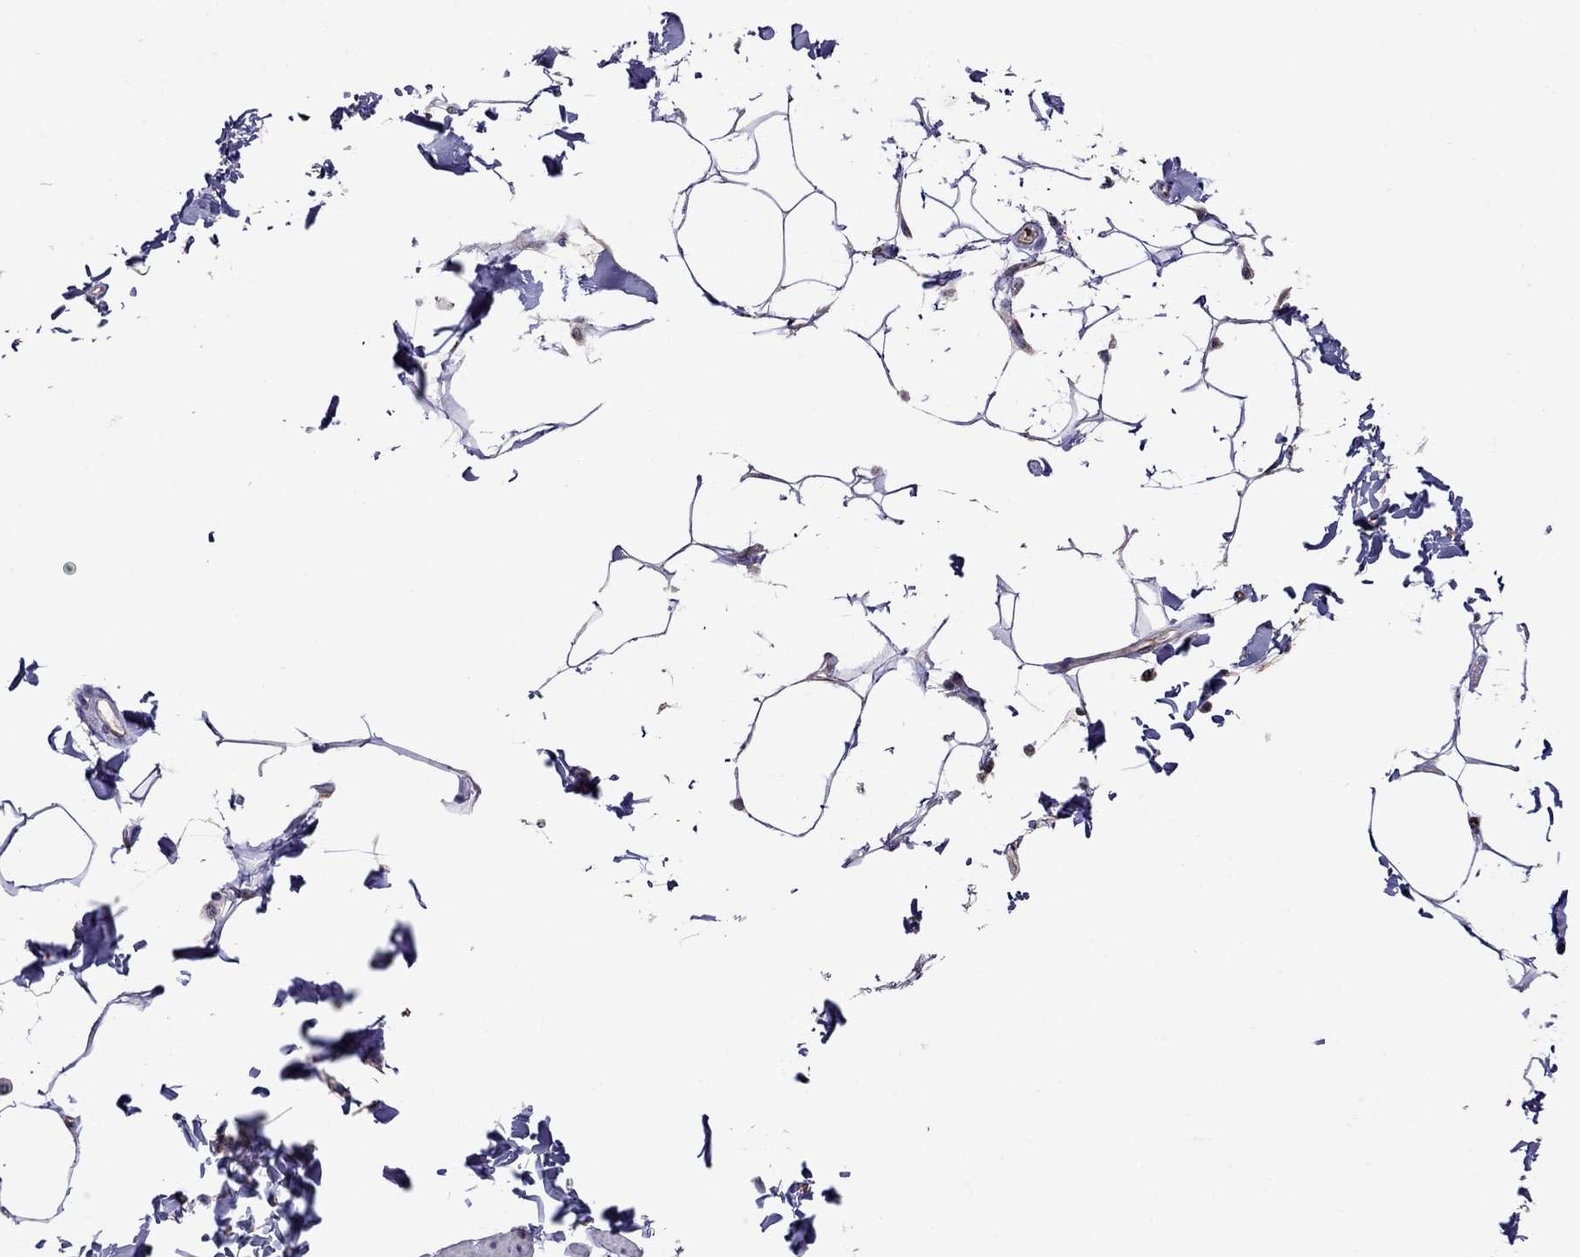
{"staining": {"intensity": "negative", "quantity": "none", "location": "none"}, "tissue": "smooth muscle", "cell_type": "Smooth muscle cells", "image_type": "normal", "snomed": [{"axis": "morphology", "description": "Normal tissue, NOS"}, {"axis": "topography", "description": "Adipose tissue"}, {"axis": "topography", "description": "Smooth muscle"}, {"axis": "topography", "description": "Peripheral nerve tissue"}], "caption": "IHC image of unremarkable human smooth muscle stained for a protein (brown), which reveals no expression in smooth muscle cells.", "gene": "ADAM28", "patient": {"sex": "male", "age": 83}}